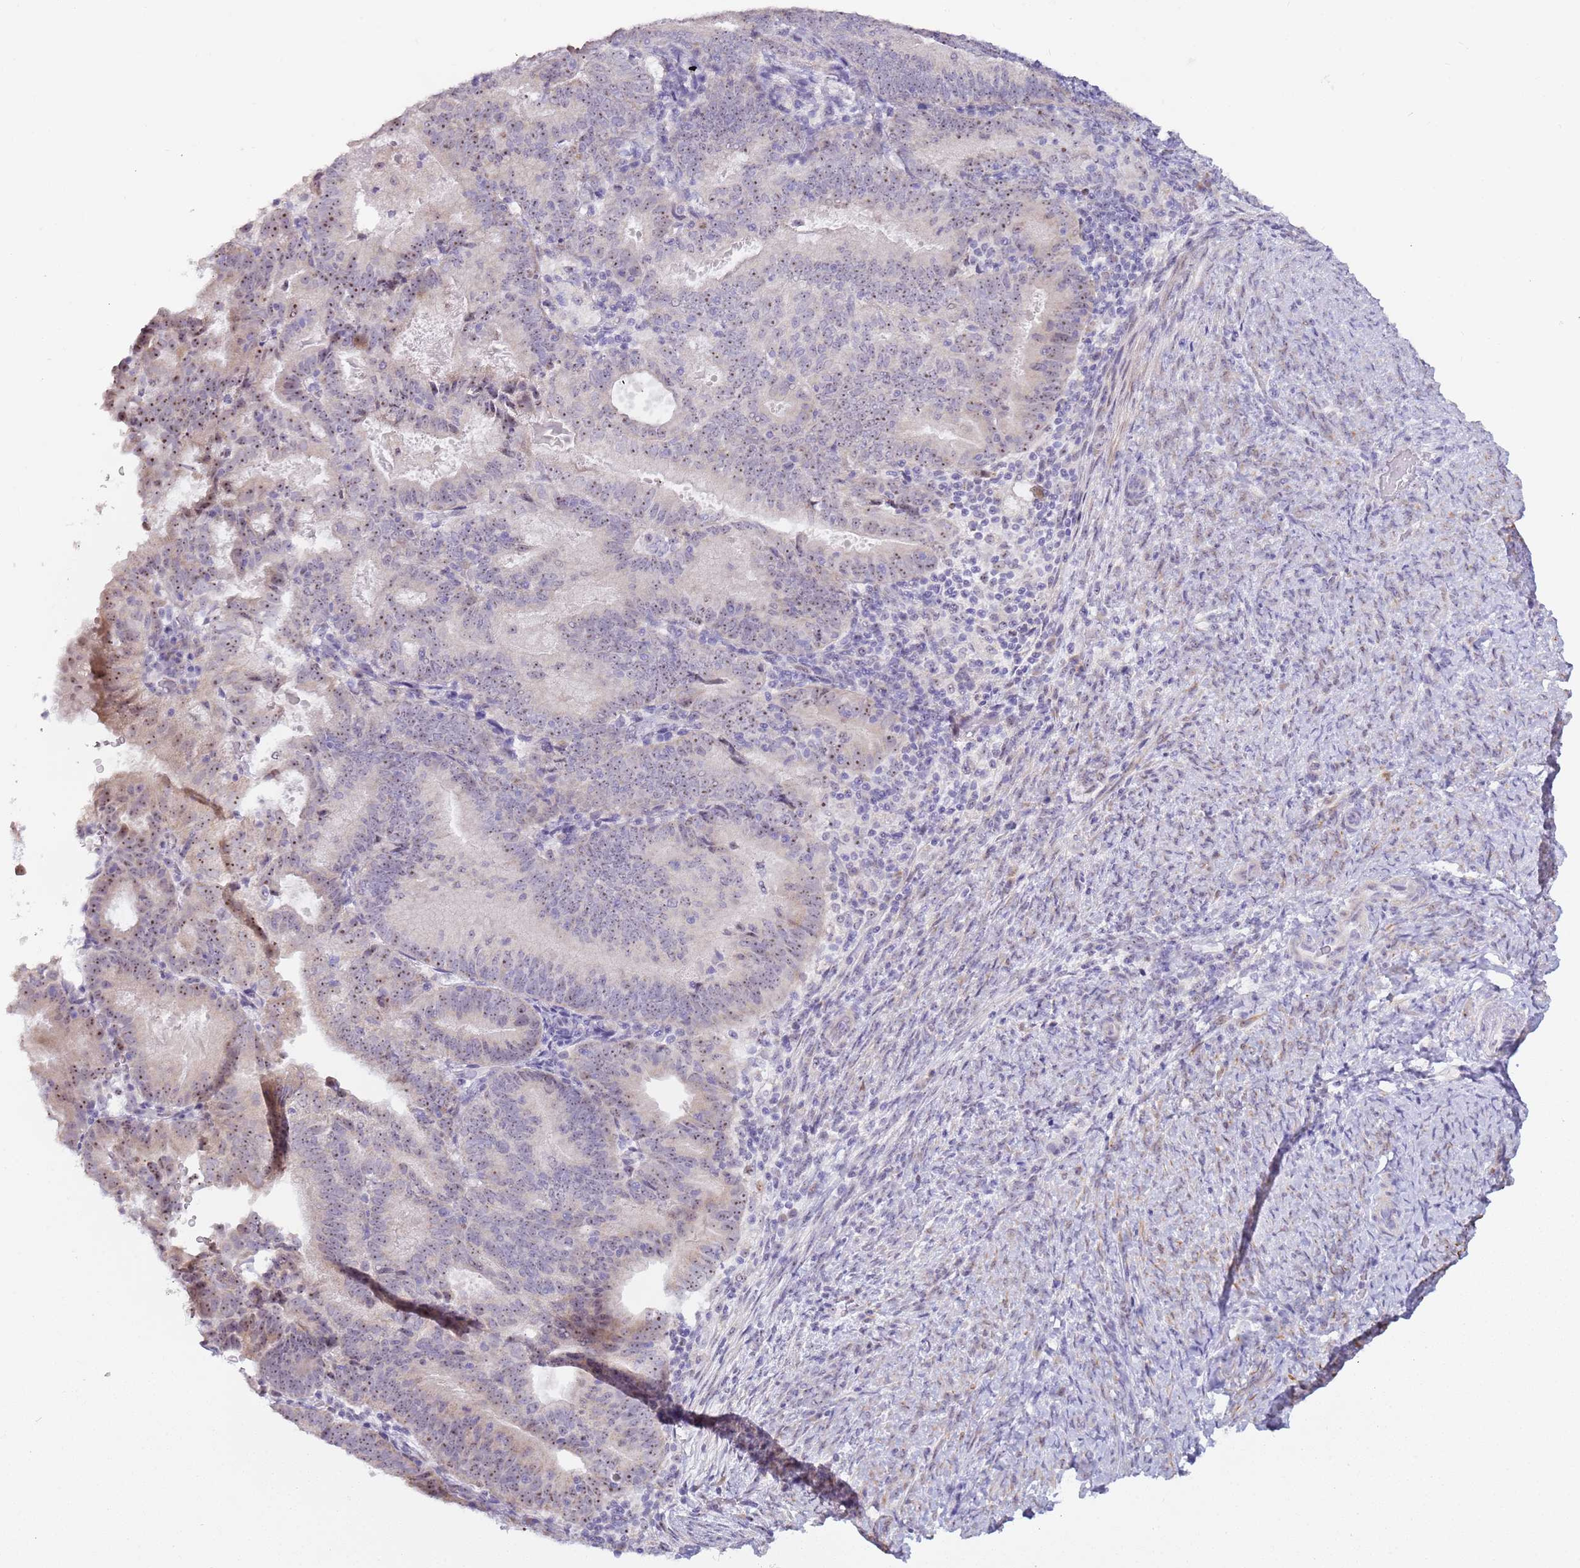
{"staining": {"intensity": "moderate", "quantity": "25%-75%", "location": "nuclear"}, "tissue": "endometrial cancer", "cell_type": "Tumor cells", "image_type": "cancer", "snomed": [{"axis": "morphology", "description": "Adenocarcinoma, NOS"}, {"axis": "topography", "description": "Endometrium"}], "caption": "Tumor cells exhibit medium levels of moderate nuclear staining in approximately 25%-75% of cells in human endometrial cancer. The staining was performed using DAB (3,3'-diaminobenzidine) to visualize the protein expression in brown, while the nuclei were stained in blue with hematoxylin (Magnification: 20x).", "gene": "UCMA", "patient": {"sex": "female", "age": 70}}